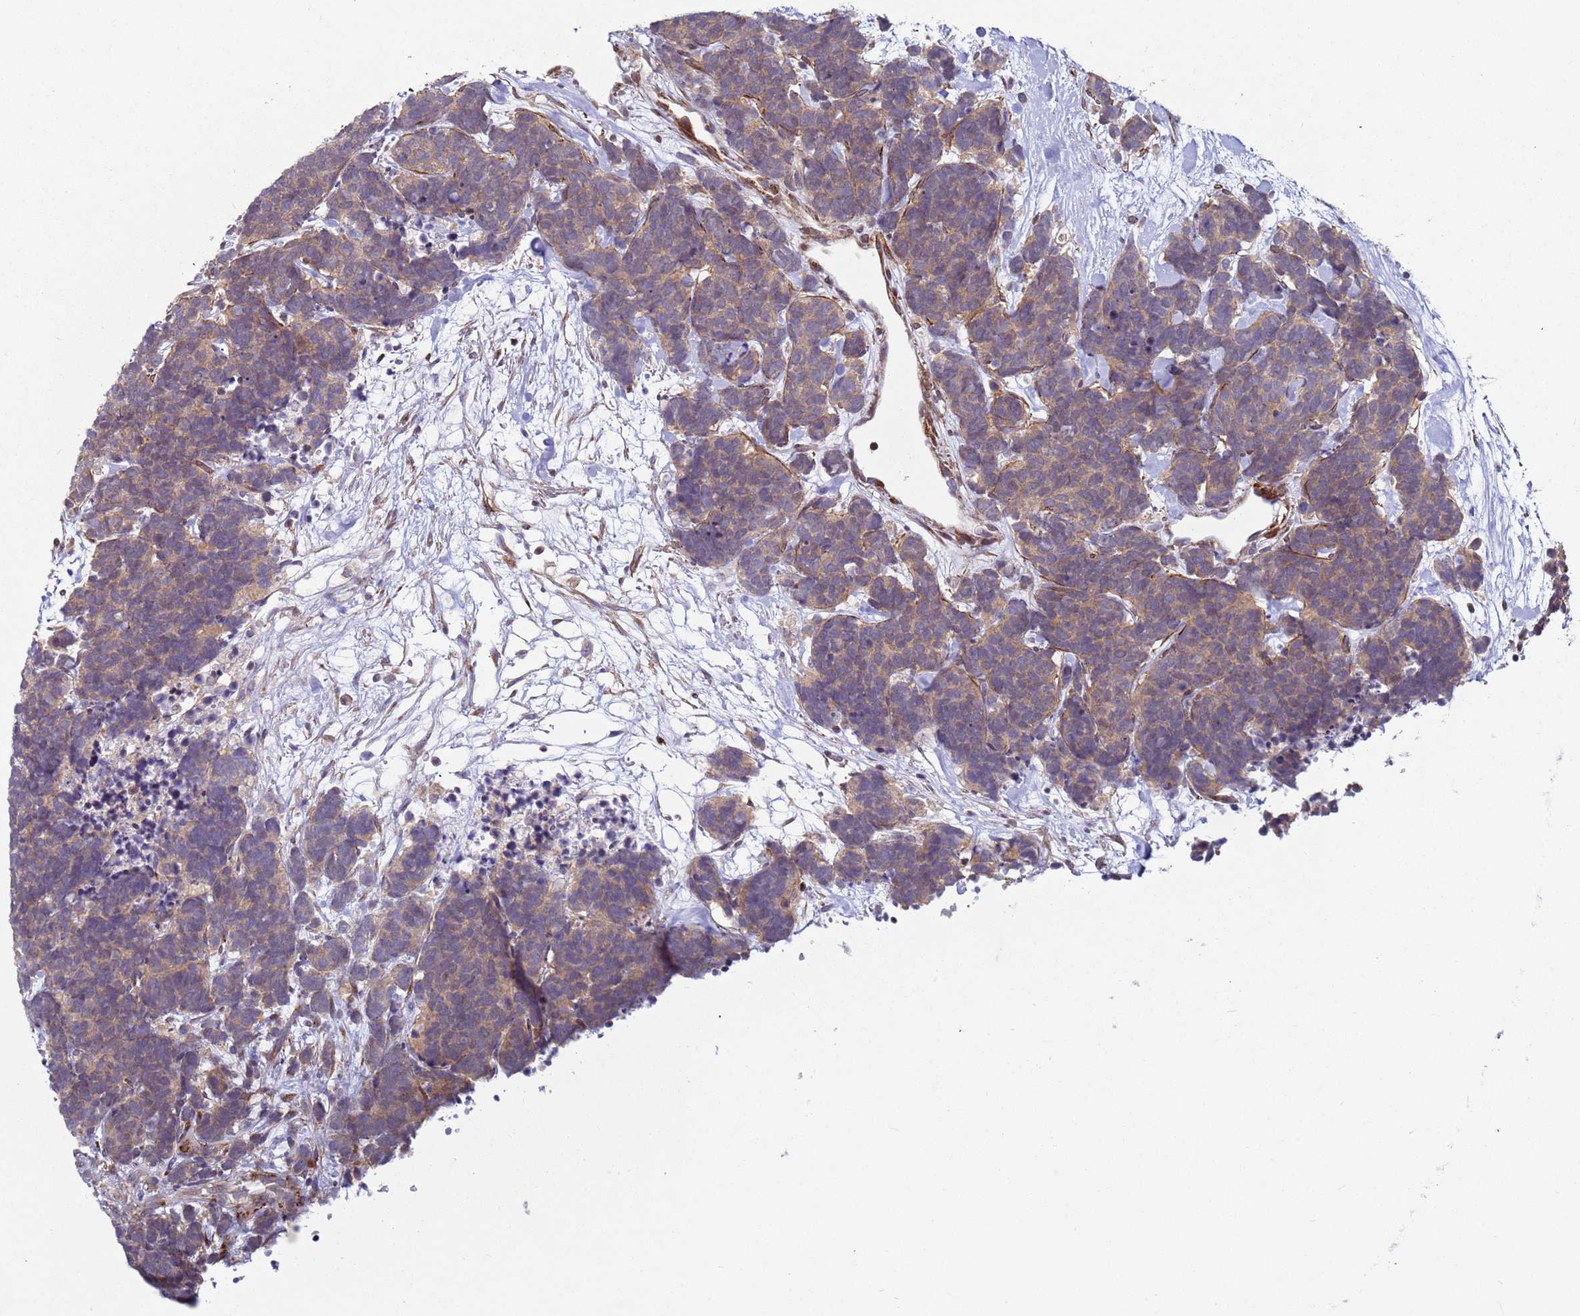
{"staining": {"intensity": "weak", "quantity": "25%-75%", "location": "cytoplasmic/membranous"}, "tissue": "carcinoid", "cell_type": "Tumor cells", "image_type": "cancer", "snomed": [{"axis": "morphology", "description": "Carcinoma, NOS"}, {"axis": "morphology", "description": "Carcinoid, malignant, NOS"}, {"axis": "topography", "description": "Urinary bladder"}], "caption": "Tumor cells show low levels of weak cytoplasmic/membranous expression in approximately 25%-75% of cells in carcinoma.", "gene": "SNAPC4", "patient": {"sex": "male", "age": 57}}